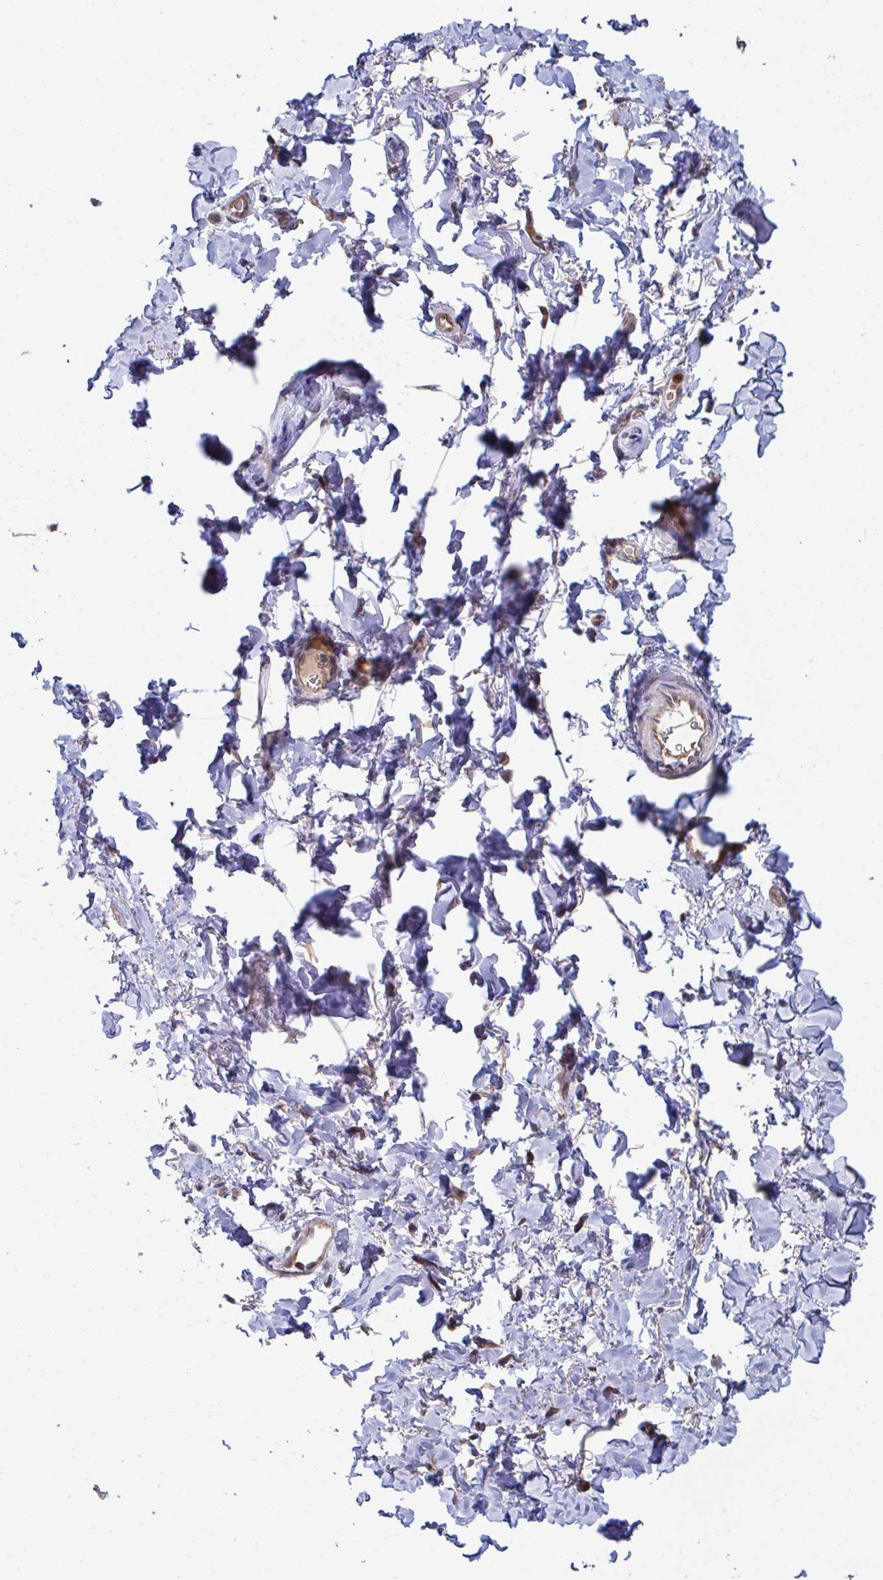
{"staining": {"intensity": "strong", "quantity": ">75%", "location": "cytoplasmic/membranous"}, "tissue": "adipose tissue", "cell_type": "Adipocytes", "image_type": "normal", "snomed": [{"axis": "morphology", "description": "Normal tissue, NOS"}, {"axis": "topography", "description": "Vulva"}, {"axis": "topography", "description": "Peripheral nerve tissue"}], "caption": "Protein staining by immunohistochemistry (IHC) displays strong cytoplasmic/membranous expression in approximately >75% of adipocytes in normal adipose tissue. The protein of interest is stained brown, and the nuclei are stained in blue (DAB IHC with brightfield microscopy, high magnification).", "gene": "TTC9C", "patient": {"sex": "female", "age": 66}}